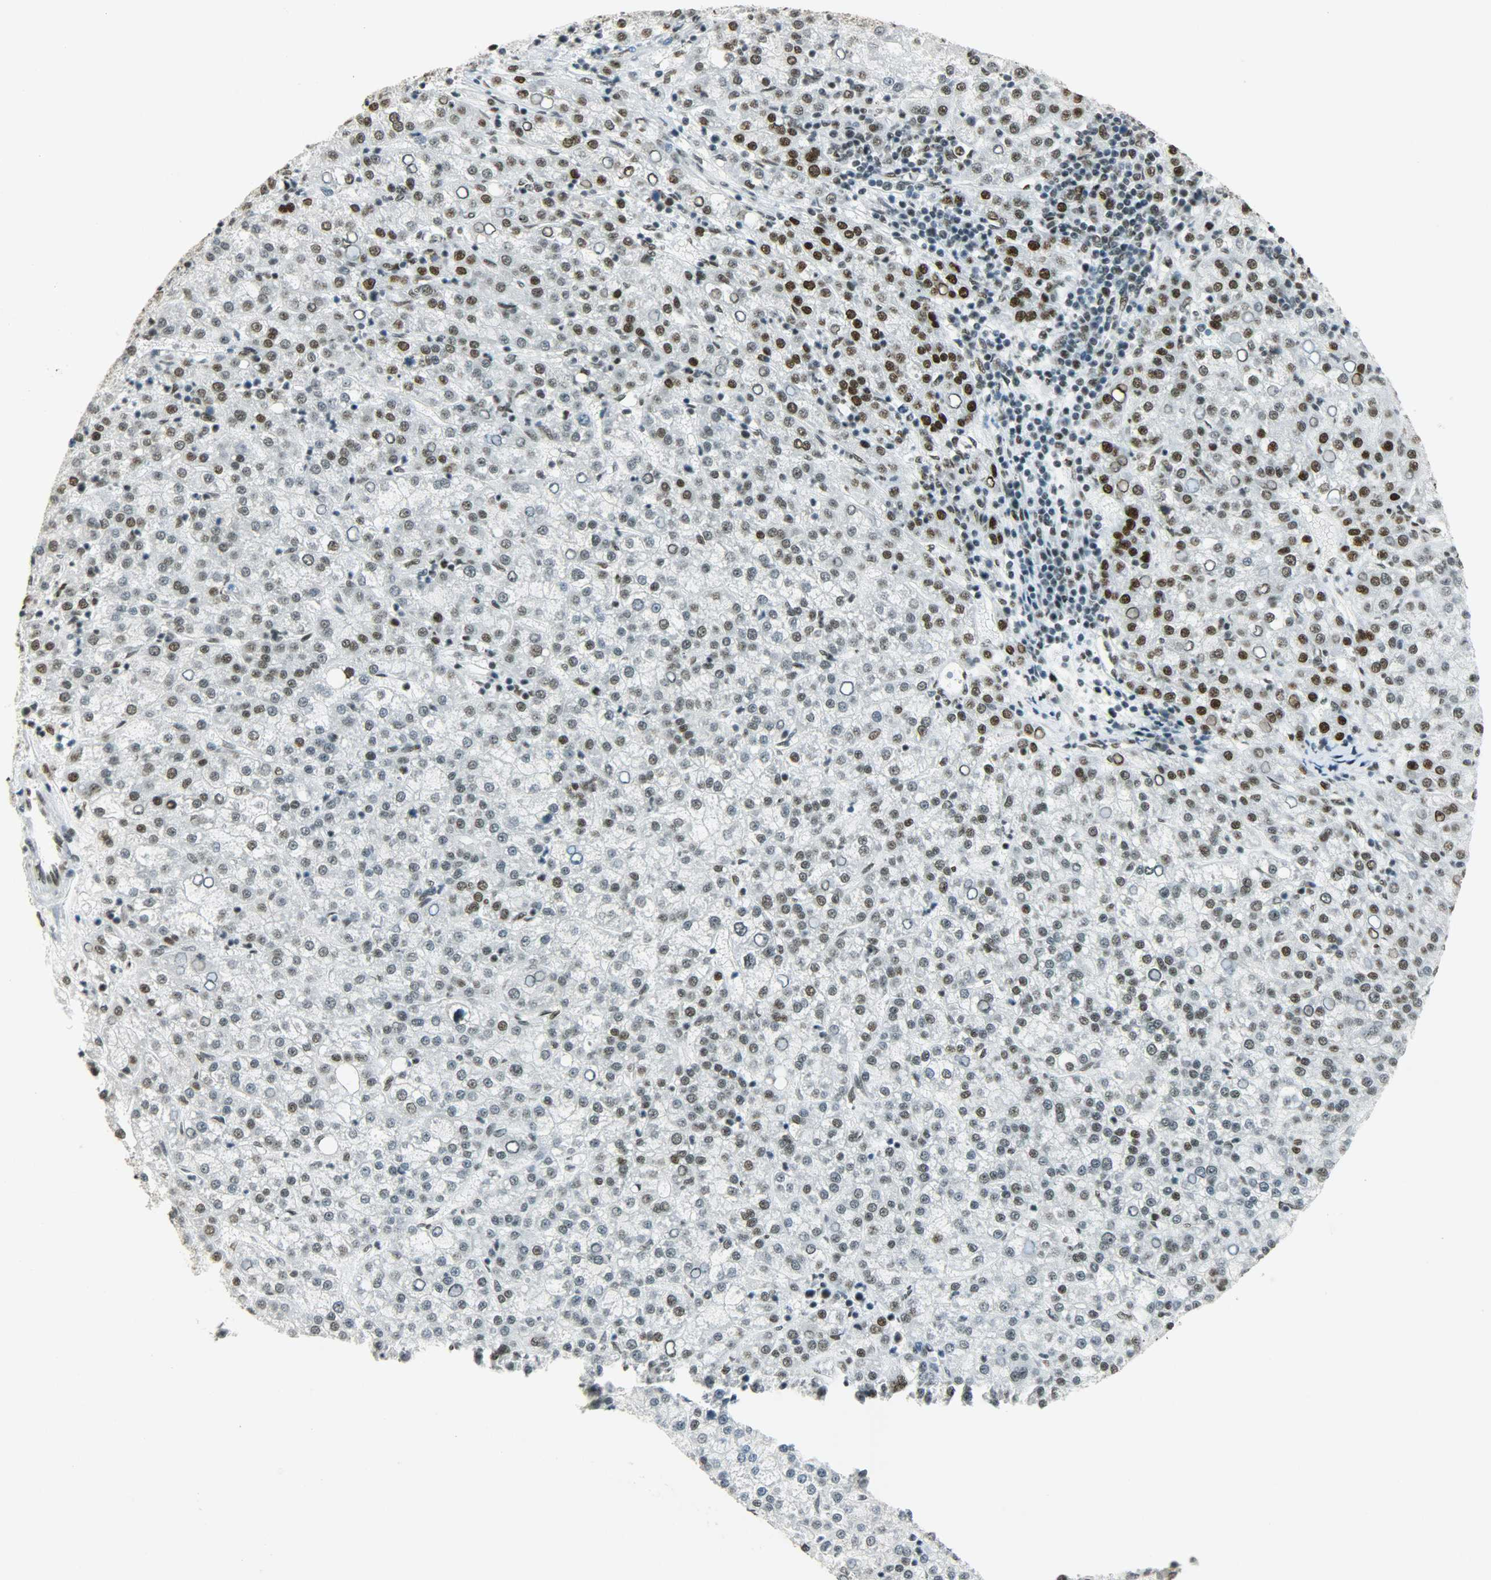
{"staining": {"intensity": "moderate", "quantity": "25%-75%", "location": "nuclear"}, "tissue": "liver cancer", "cell_type": "Tumor cells", "image_type": "cancer", "snomed": [{"axis": "morphology", "description": "Carcinoma, Hepatocellular, NOS"}, {"axis": "topography", "description": "Liver"}], "caption": "This is a micrograph of immunohistochemistry staining of liver hepatocellular carcinoma, which shows moderate staining in the nuclear of tumor cells.", "gene": "MYEF2", "patient": {"sex": "female", "age": 58}}